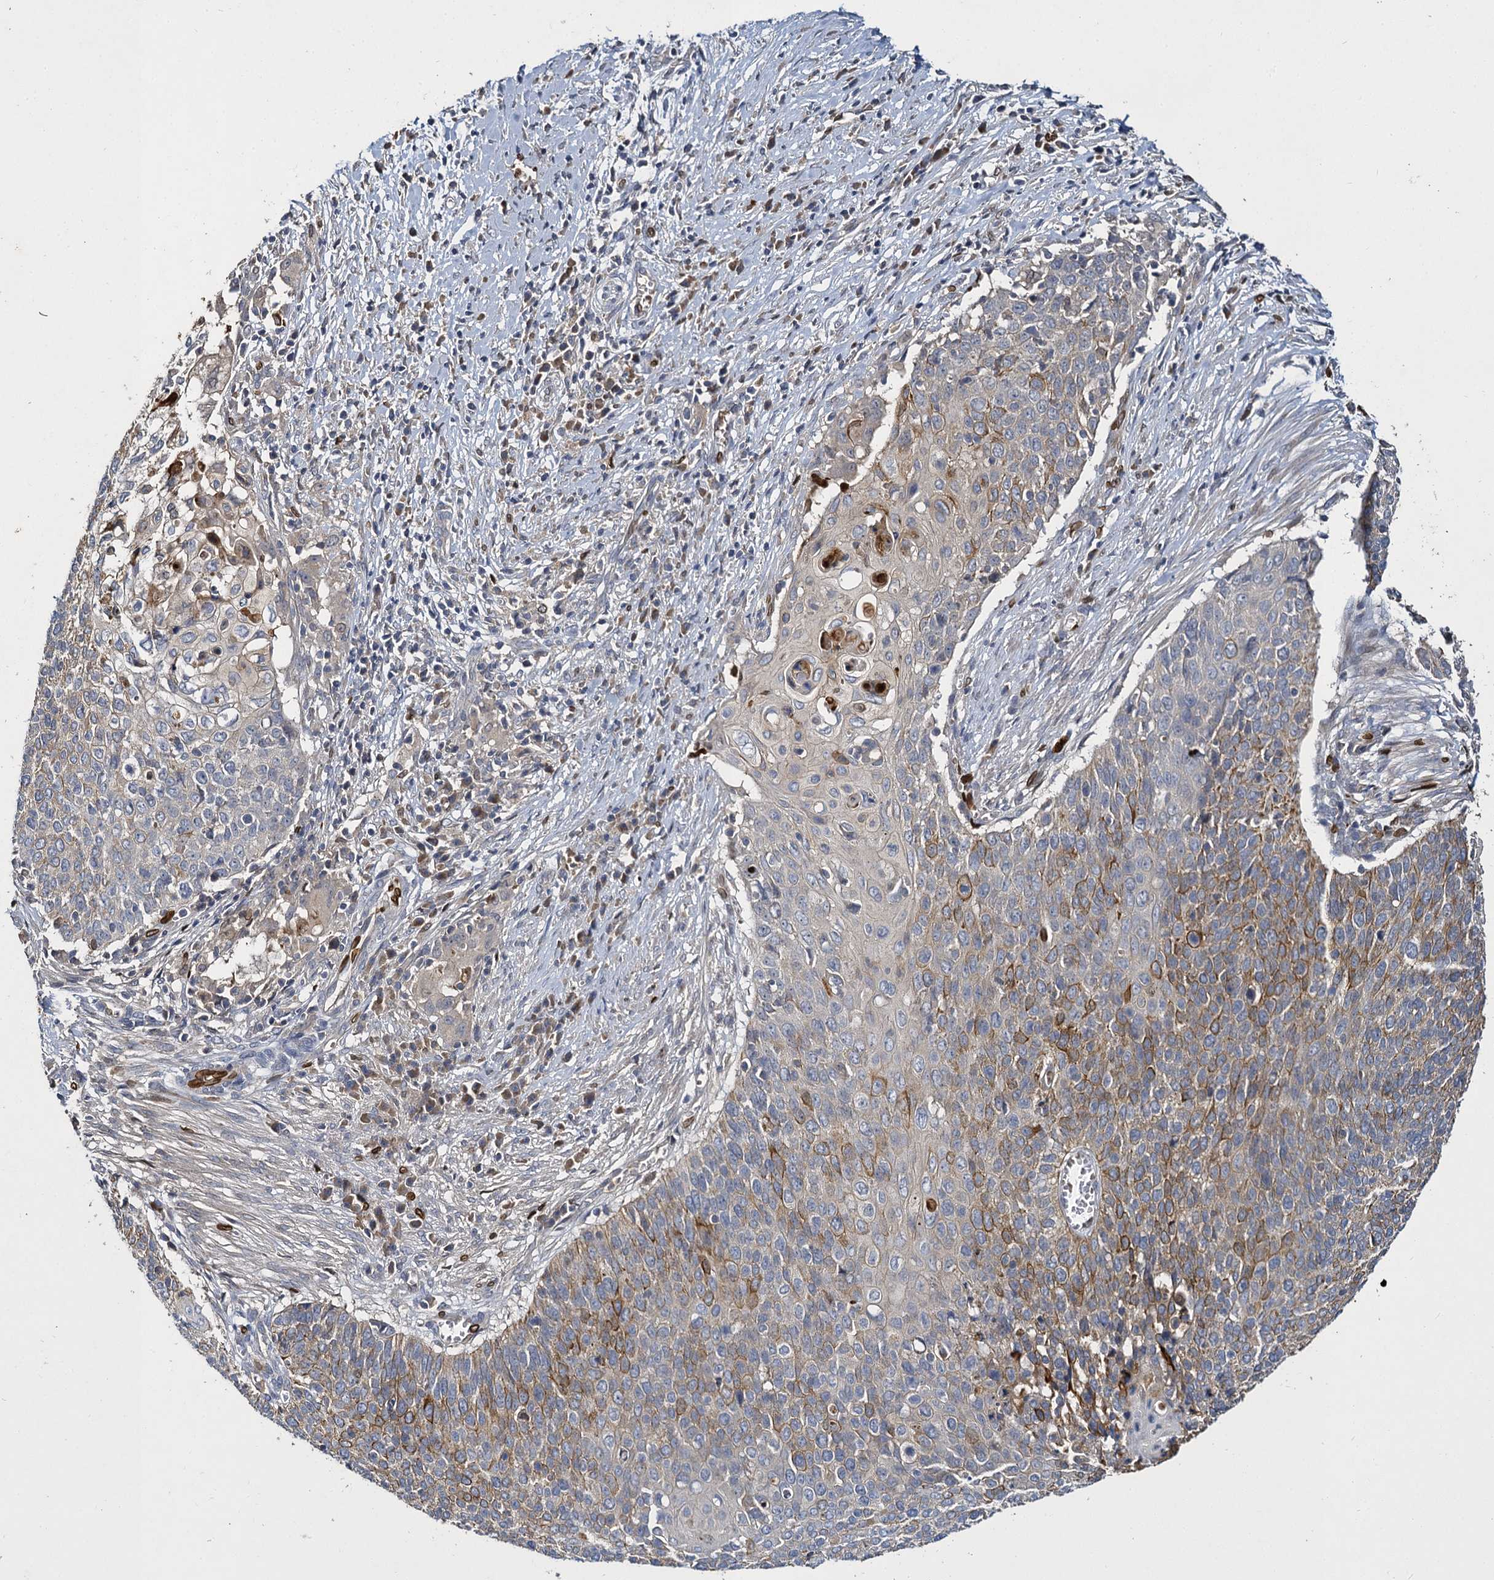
{"staining": {"intensity": "moderate", "quantity": "<25%", "location": "cytoplasmic/membranous"}, "tissue": "cervical cancer", "cell_type": "Tumor cells", "image_type": "cancer", "snomed": [{"axis": "morphology", "description": "Squamous cell carcinoma, NOS"}, {"axis": "topography", "description": "Cervix"}], "caption": "The histopathology image reveals a brown stain indicating the presence of a protein in the cytoplasmic/membranous of tumor cells in cervical cancer (squamous cell carcinoma). Immunohistochemistry (ihc) stains the protein in brown and the nuclei are stained blue.", "gene": "SLC11A2", "patient": {"sex": "female", "age": 39}}